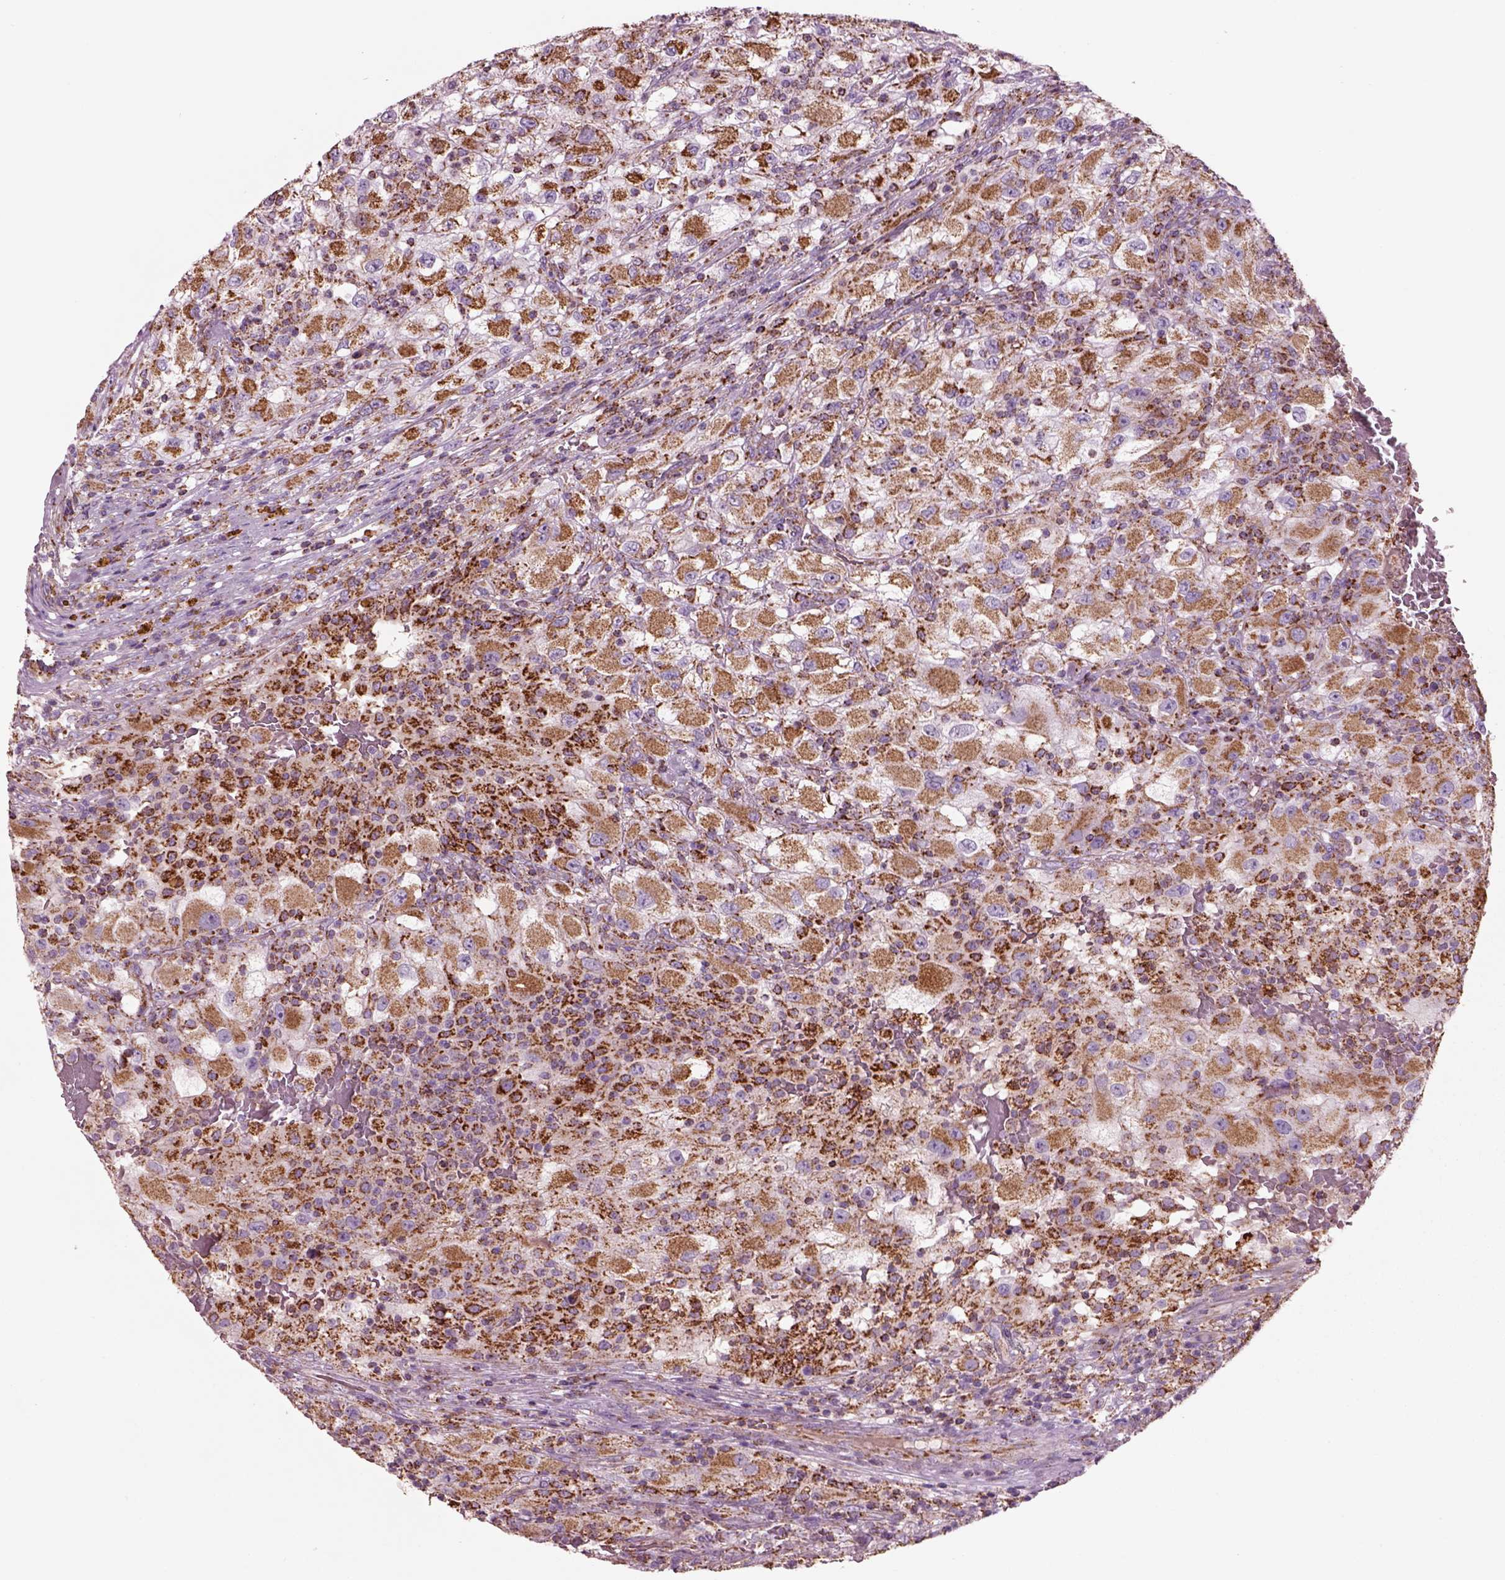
{"staining": {"intensity": "moderate", "quantity": ">75%", "location": "cytoplasmic/membranous"}, "tissue": "renal cancer", "cell_type": "Tumor cells", "image_type": "cancer", "snomed": [{"axis": "morphology", "description": "Adenocarcinoma, NOS"}, {"axis": "topography", "description": "Kidney"}], "caption": "Immunohistochemical staining of human renal adenocarcinoma demonstrates medium levels of moderate cytoplasmic/membranous expression in approximately >75% of tumor cells.", "gene": "SLC25A24", "patient": {"sex": "female", "age": 67}}